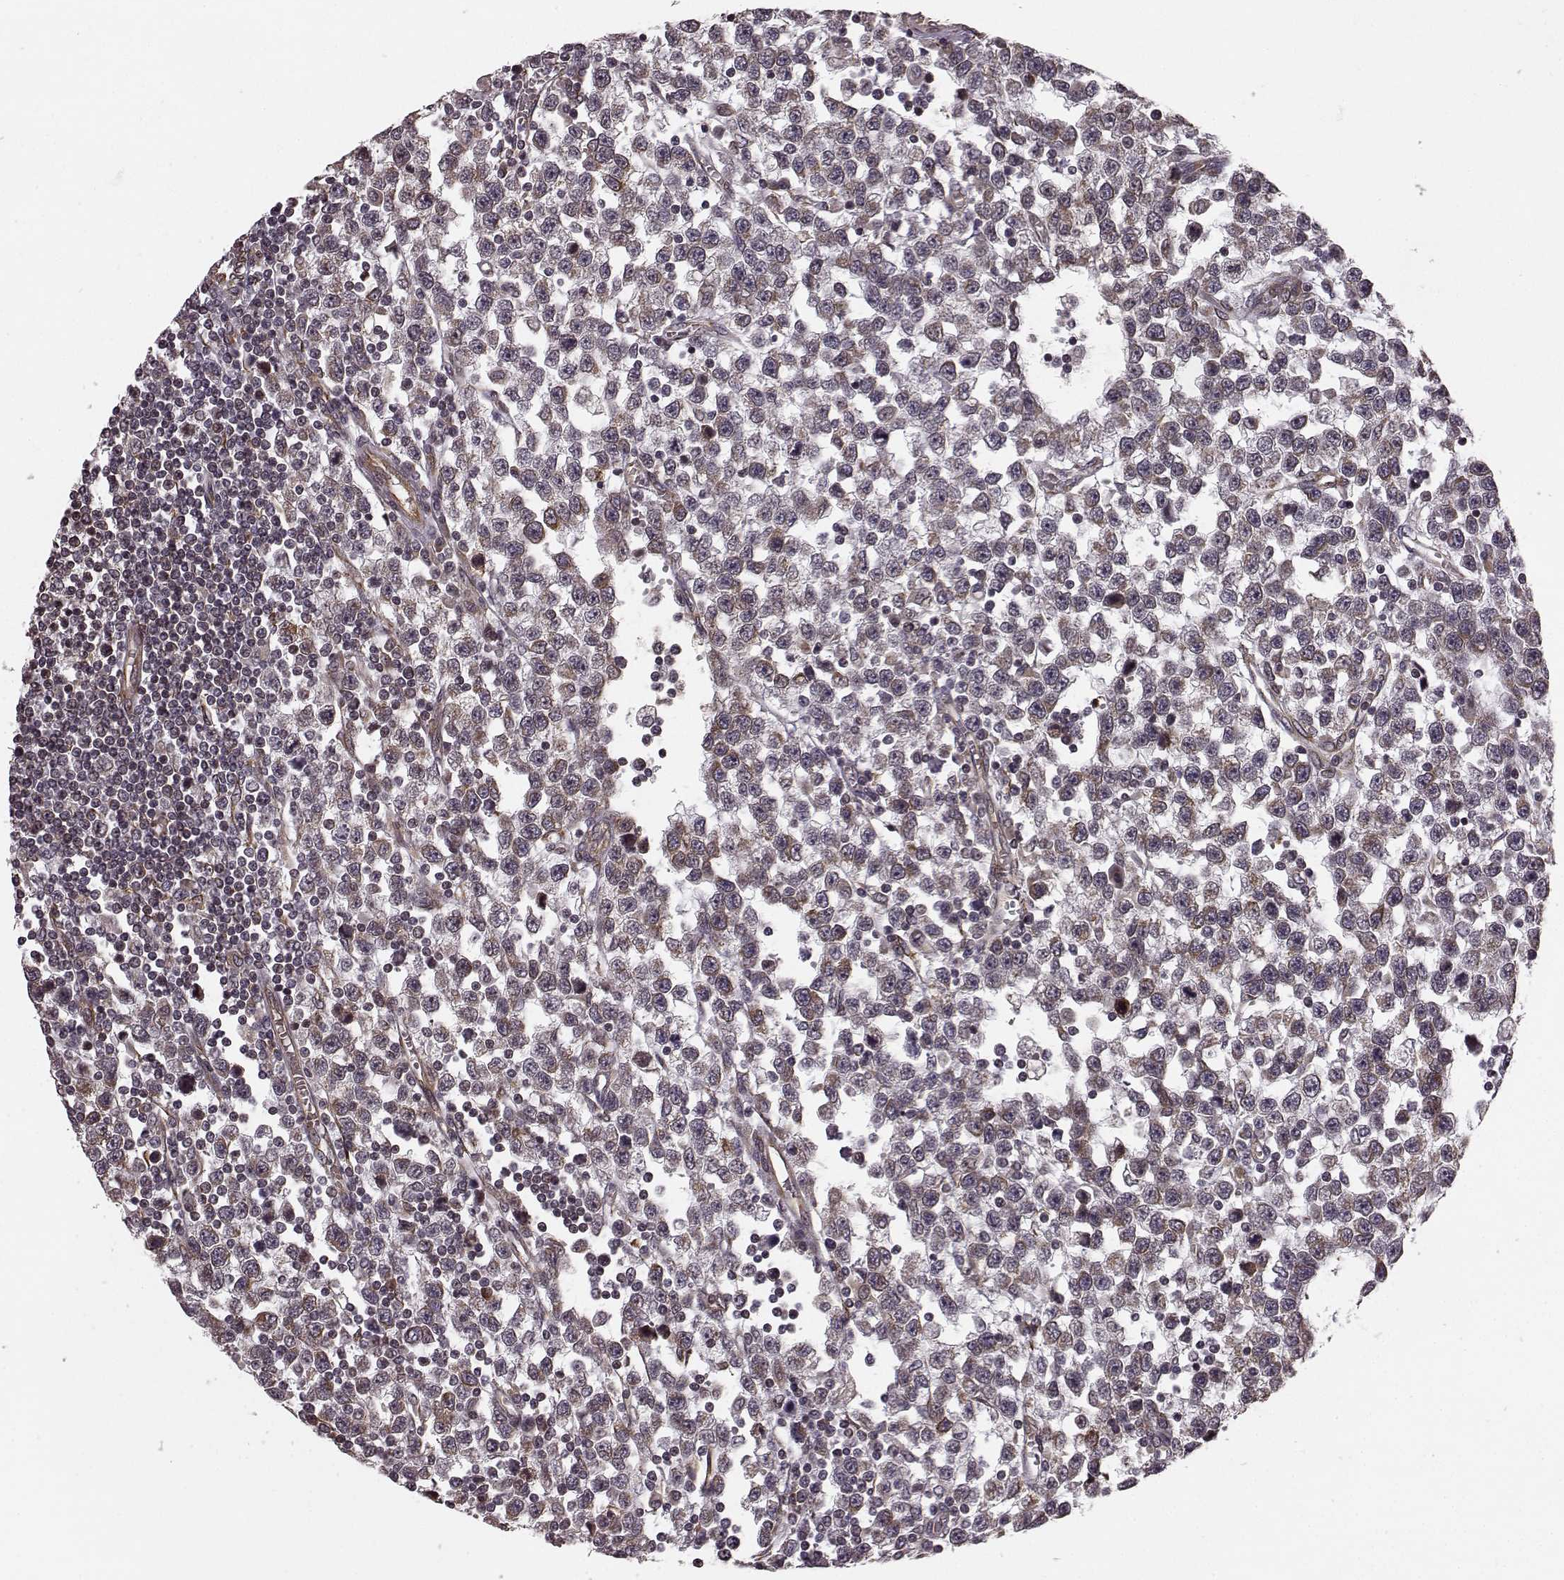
{"staining": {"intensity": "negative", "quantity": "none", "location": "none"}, "tissue": "testis cancer", "cell_type": "Tumor cells", "image_type": "cancer", "snomed": [{"axis": "morphology", "description": "Seminoma, NOS"}, {"axis": "topography", "description": "Testis"}], "caption": "Immunohistochemical staining of testis seminoma exhibits no significant positivity in tumor cells.", "gene": "TMEM14A", "patient": {"sex": "male", "age": 34}}